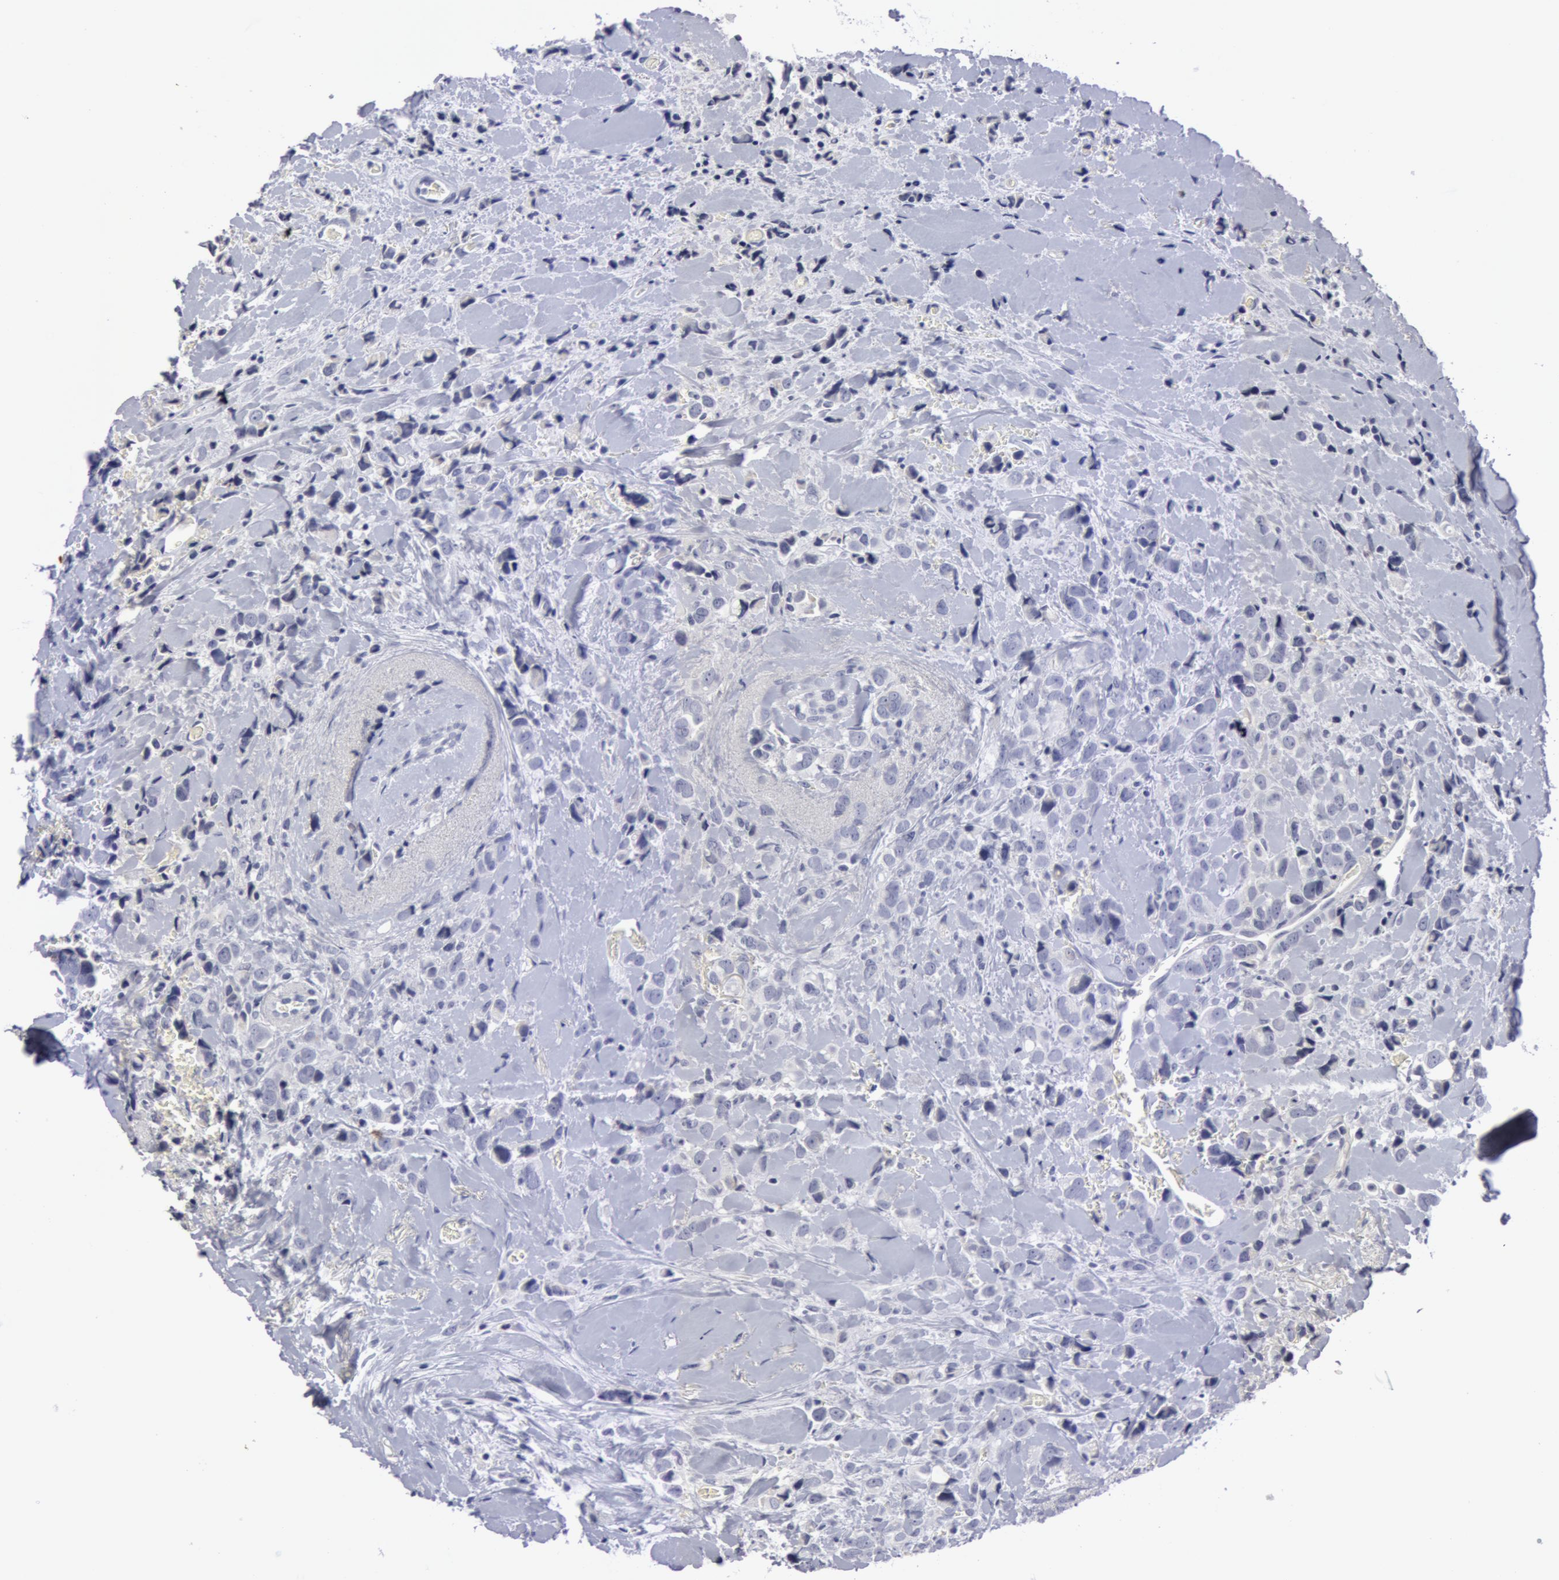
{"staining": {"intensity": "negative", "quantity": "none", "location": "none"}, "tissue": "breast cancer", "cell_type": "Tumor cells", "image_type": "cancer", "snomed": [{"axis": "morphology", "description": "Lobular carcinoma"}, {"axis": "topography", "description": "Breast"}], "caption": "Tumor cells are negative for protein expression in human breast lobular carcinoma. (DAB (3,3'-diaminobenzidine) immunohistochemistry, high magnification).", "gene": "NLGN4X", "patient": {"sex": "female", "age": 57}}